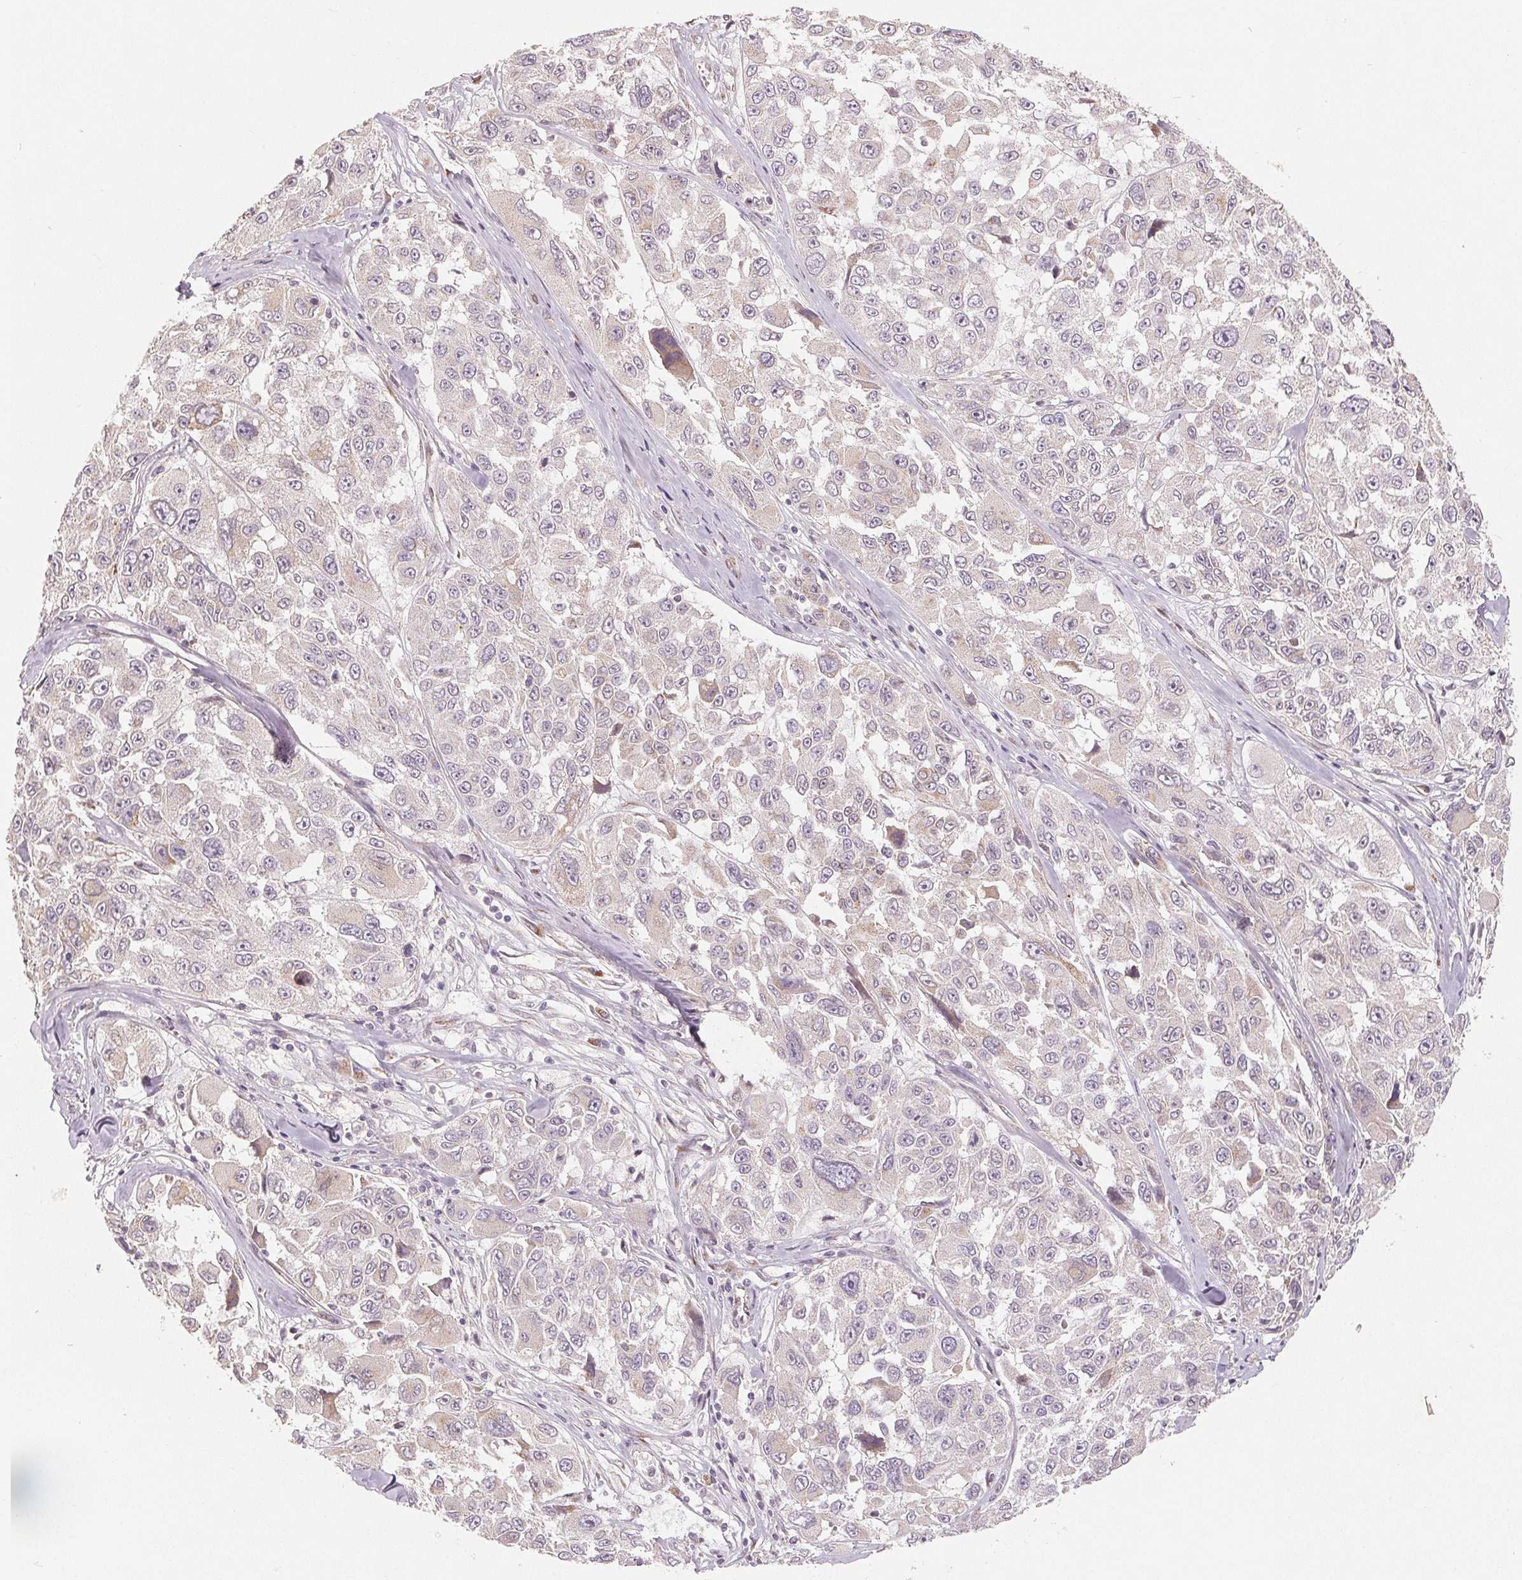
{"staining": {"intensity": "negative", "quantity": "none", "location": "none"}, "tissue": "melanoma", "cell_type": "Tumor cells", "image_type": "cancer", "snomed": [{"axis": "morphology", "description": "Malignant melanoma, NOS"}, {"axis": "topography", "description": "Skin"}], "caption": "The image exhibits no staining of tumor cells in melanoma.", "gene": "TMSB15B", "patient": {"sex": "female", "age": 66}}